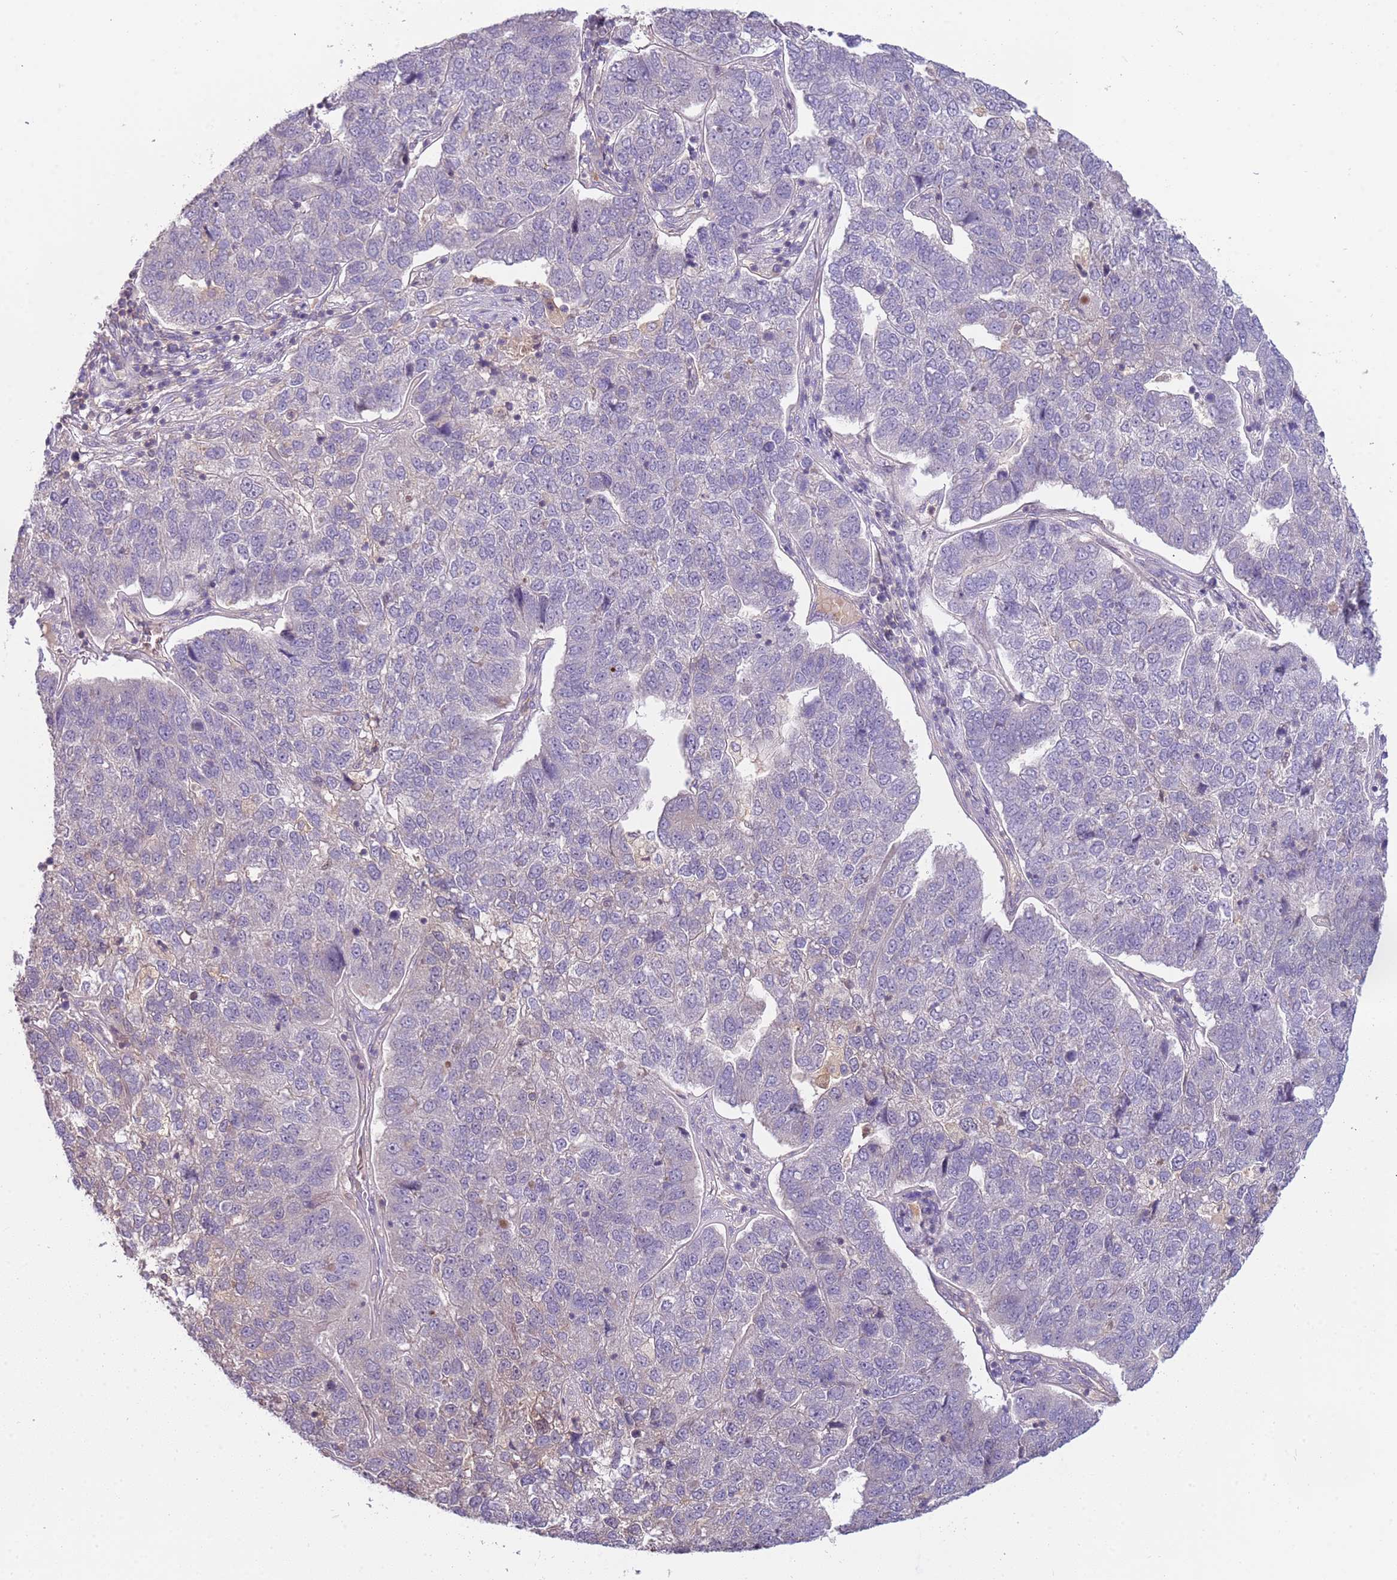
{"staining": {"intensity": "negative", "quantity": "none", "location": "none"}, "tissue": "pancreatic cancer", "cell_type": "Tumor cells", "image_type": "cancer", "snomed": [{"axis": "morphology", "description": "Adenocarcinoma, NOS"}, {"axis": "topography", "description": "Pancreas"}], "caption": "DAB (3,3'-diaminobenzidine) immunohistochemical staining of pancreatic cancer demonstrates no significant expression in tumor cells. (Stains: DAB (3,3'-diaminobenzidine) immunohistochemistry (IHC) with hematoxylin counter stain, Microscopy: brightfield microscopy at high magnification).", "gene": "ARHGAP5", "patient": {"sex": "female", "age": 61}}